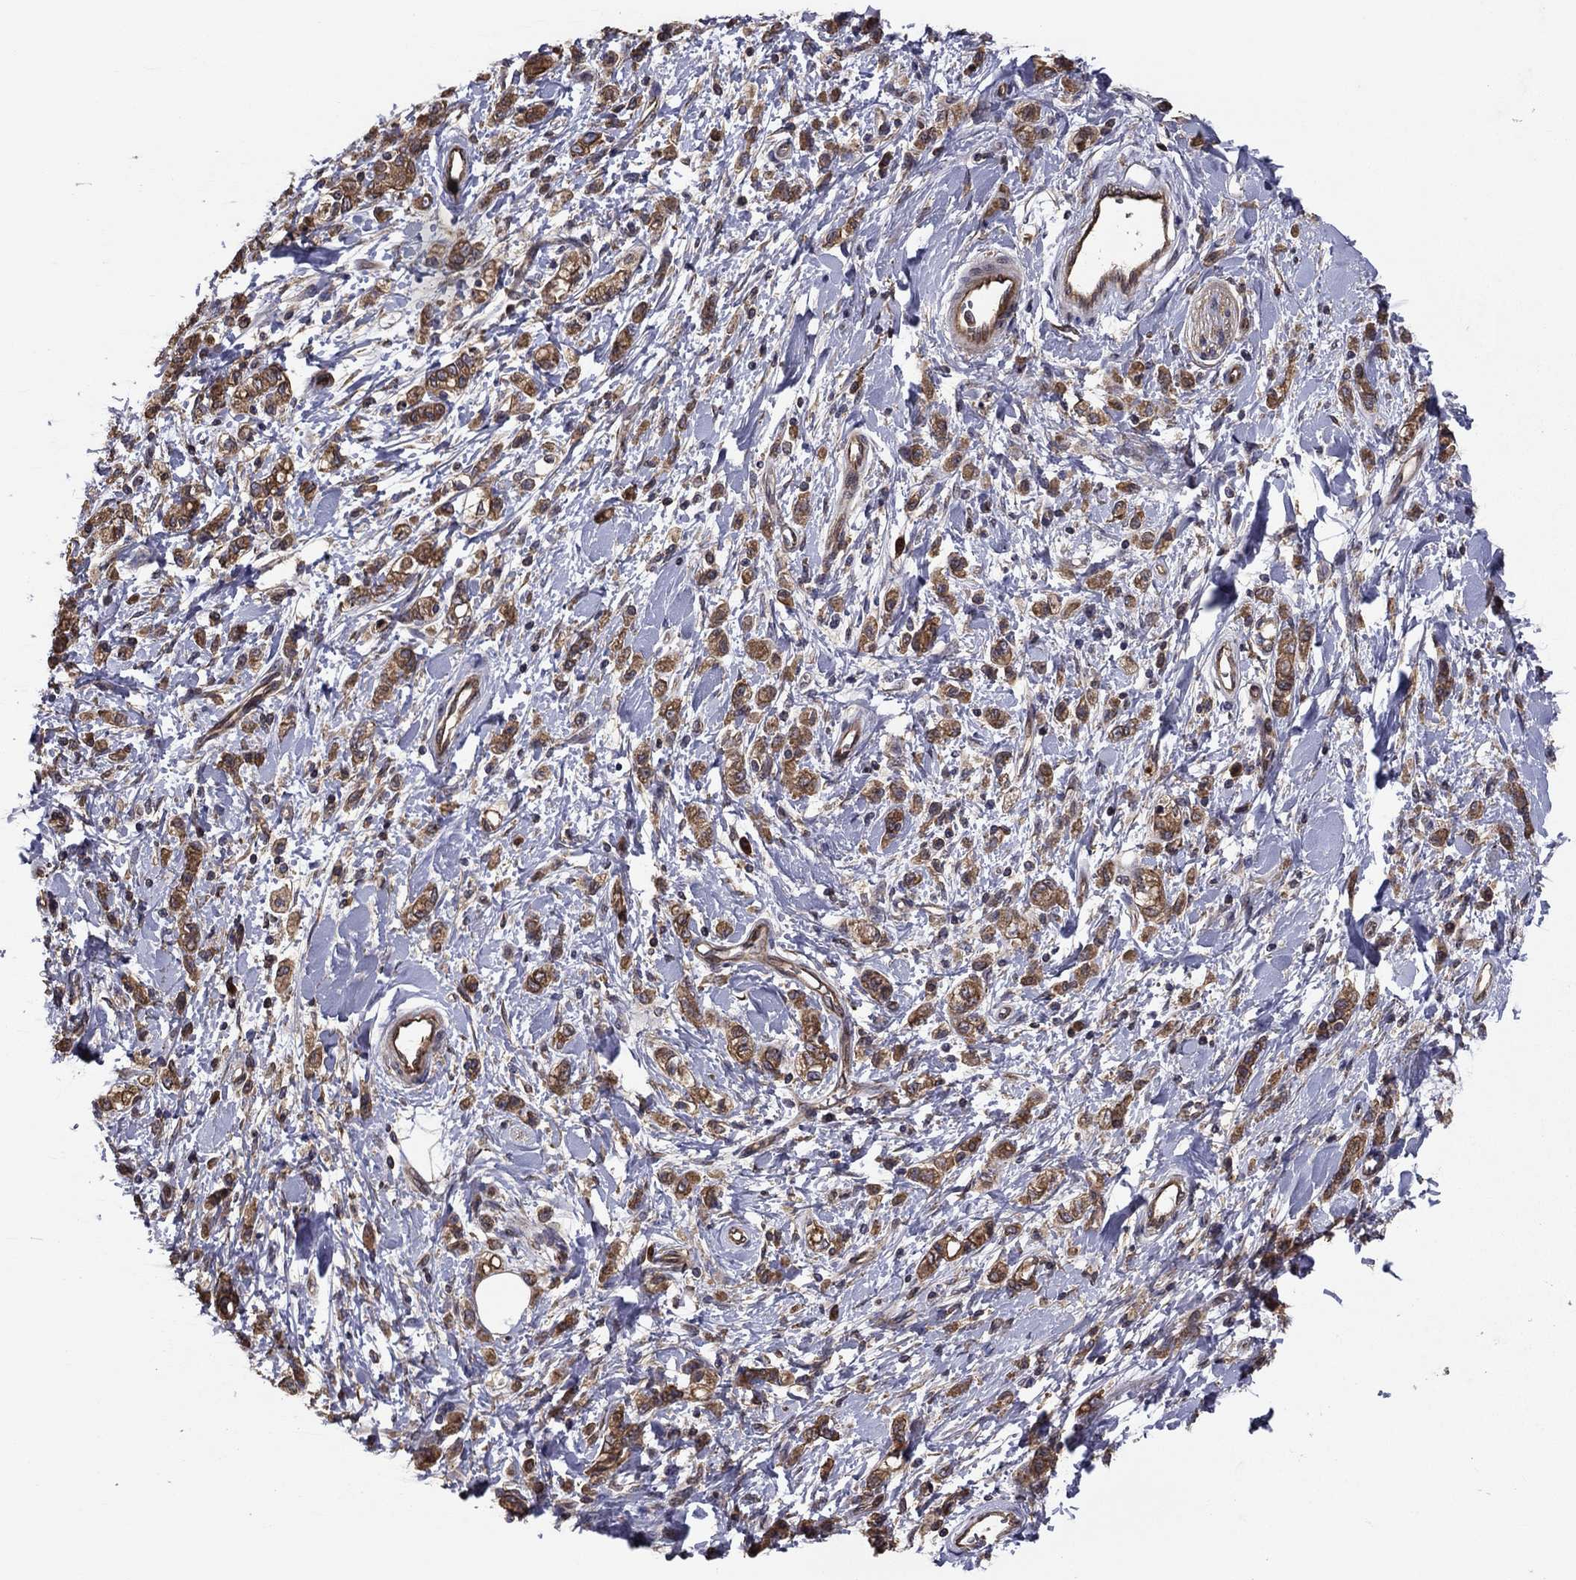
{"staining": {"intensity": "moderate", "quantity": ">75%", "location": "cytoplasmic/membranous"}, "tissue": "stomach cancer", "cell_type": "Tumor cells", "image_type": "cancer", "snomed": [{"axis": "morphology", "description": "Adenocarcinoma, NOS"}, {"axis": "topography", "description": "Stomach"}], "caption": "Protein staining reveals moderate cytoplasmic/membranous expression in about >75% of tumor cells in stomach cancer (adenocarcinoma).", "gene": "BABAM2", "patient": {"sex": "male", "age": 77}}